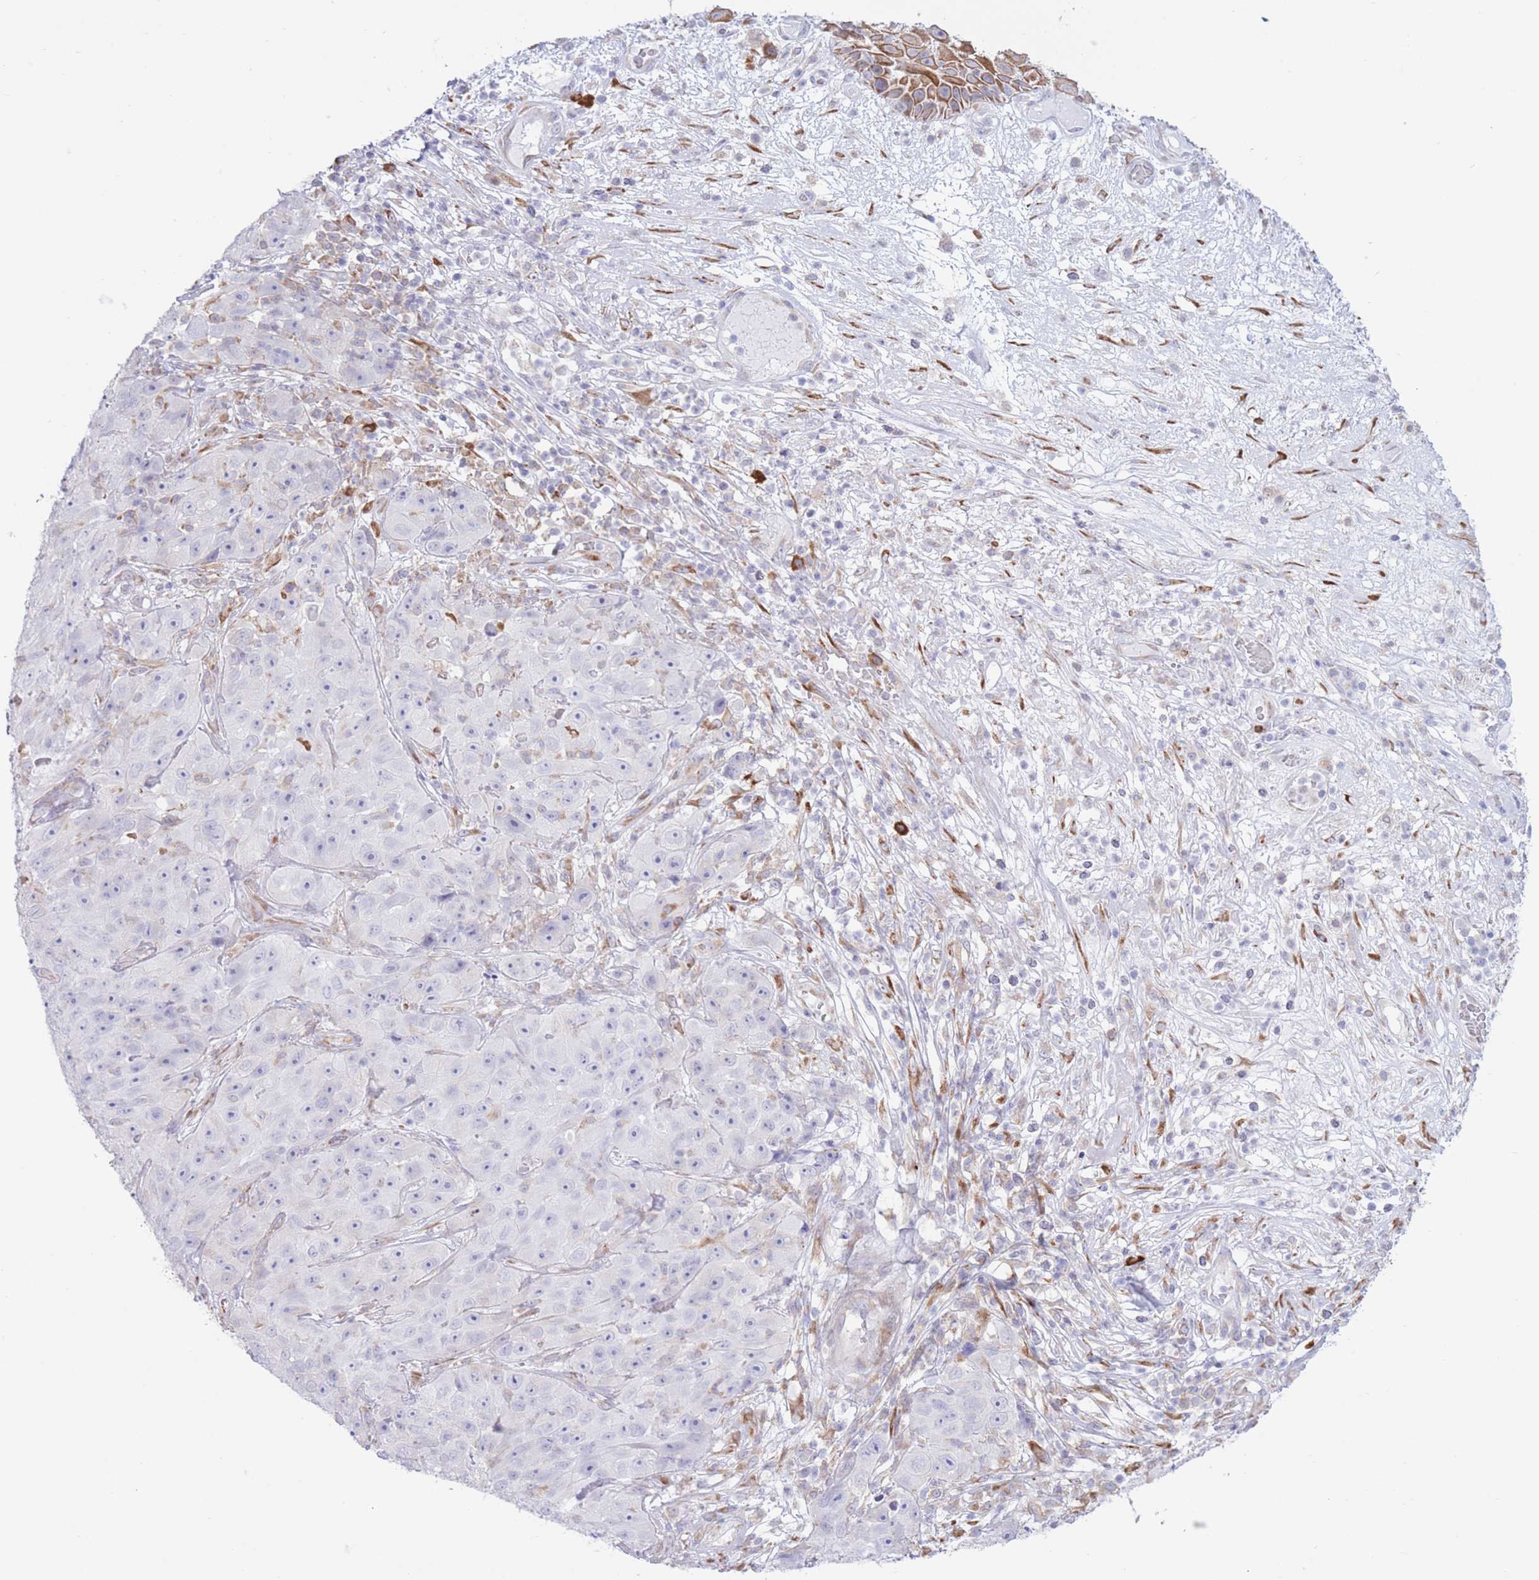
{"staining": {"intensity": "negative", "quantity": "none", "location": "none"}, "tissue": "skin cancer", "cell_type": "Tumor cells", "image_type": "cancer", "snomed": [{"axis": "morphology", "description": "Squamous cell carcinoma, NOS"}, {"axis": "topography", "description": "Skin"}], "caption": "This is a micrograph of immunohistochemistry staining of skin cancer (squamous cell carcinoma), which shows no staining in tumor cells.", "gene": "MYDGF", "patient": {"sex": "female", "age": 87}}